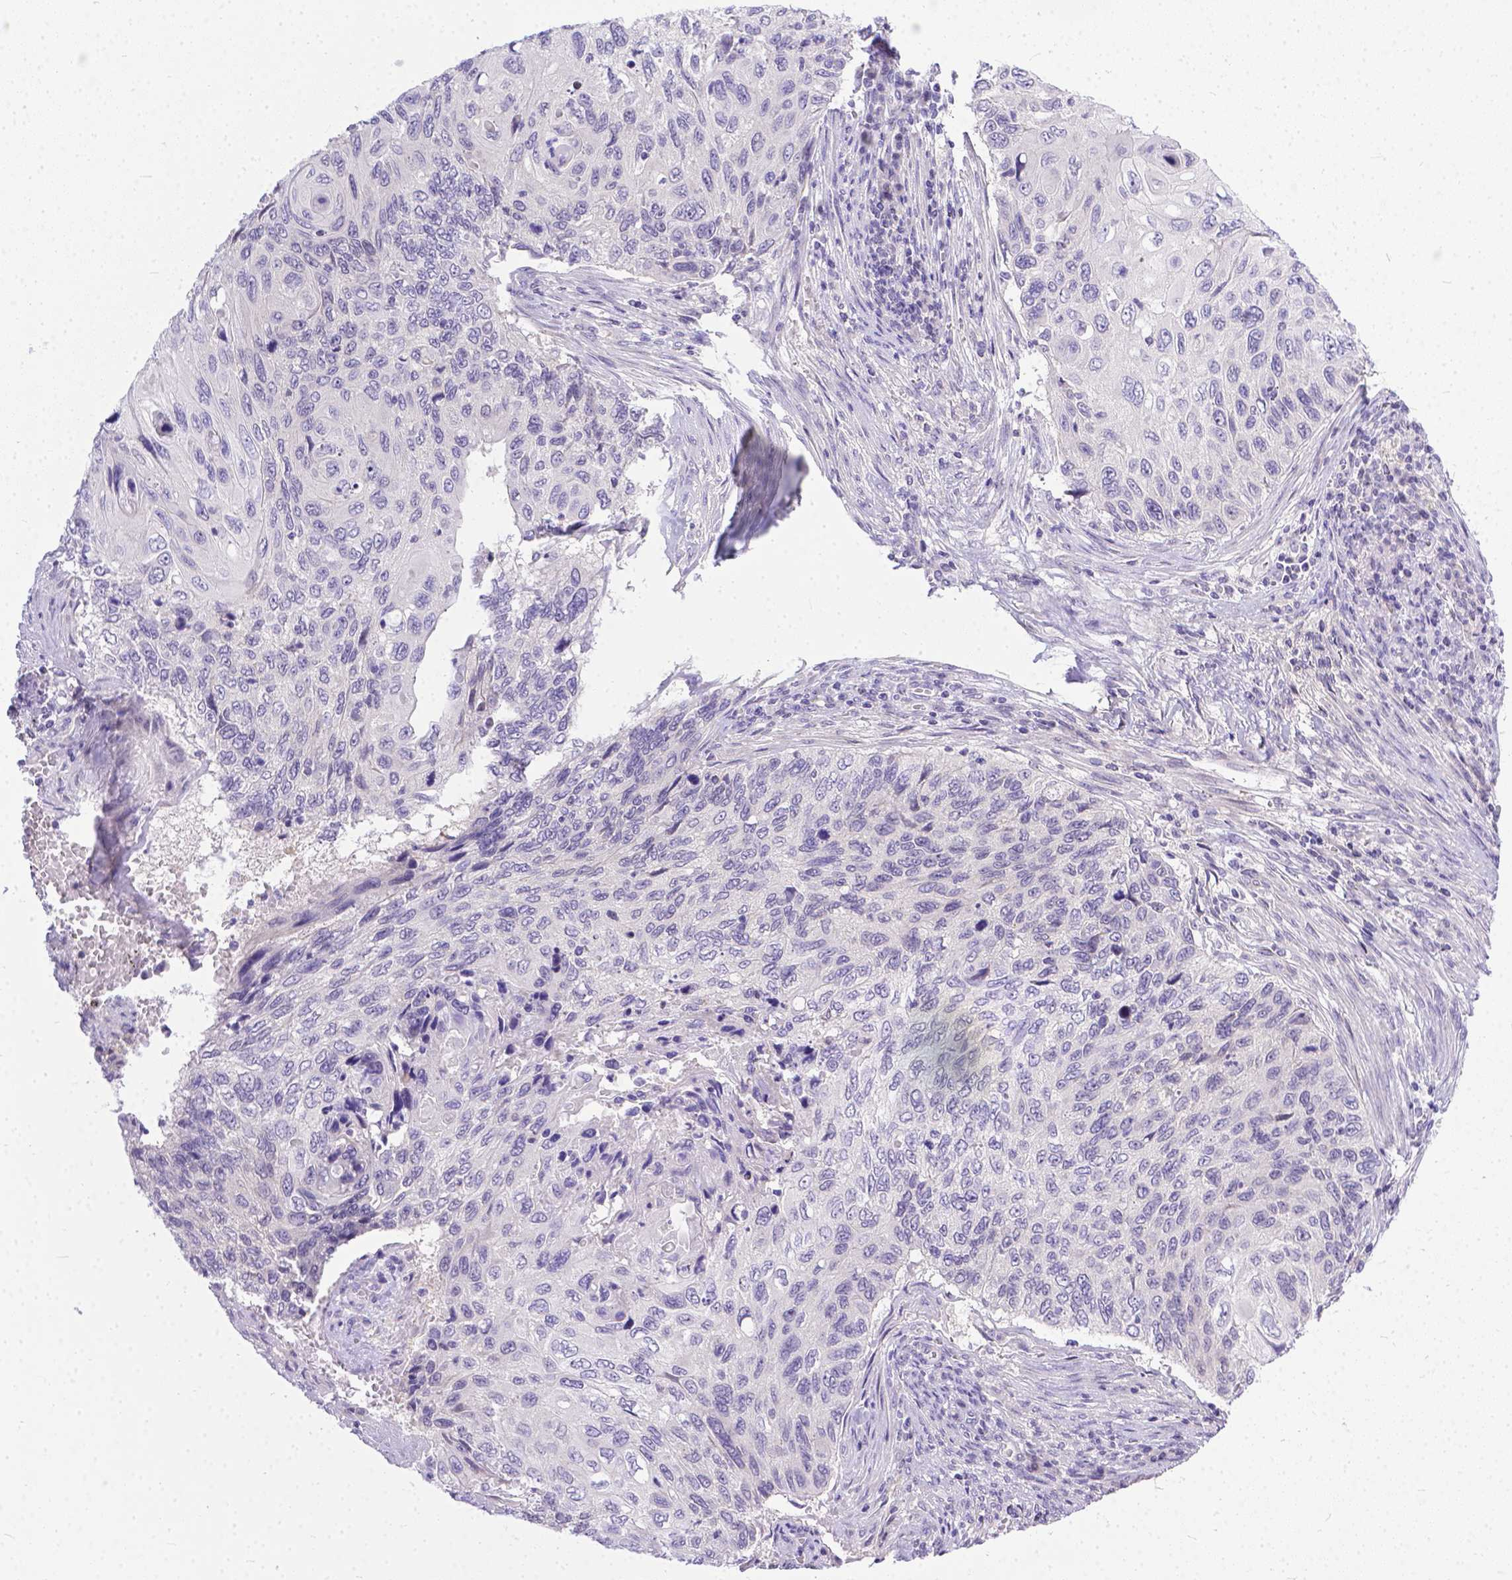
{"staining": {"intensity": "negative", "quantity": "none", "location": "none"}, "tissue": "cervical cancer", "cell_type": "Tumor cells", "image_type": "cancer", "snomed": [{"axis": "morphology", "description": "Squamous cell carcinoma, NOS"}, {"axis": "topography", "description": "Cervix"}], "caption": "Immunohistochemical staining of squamous cell carcinoma (cervical) reveals no significant staining in tumor cells.", "gene": "TTLL6", "patient": {"sex": "female", "age": 70}}